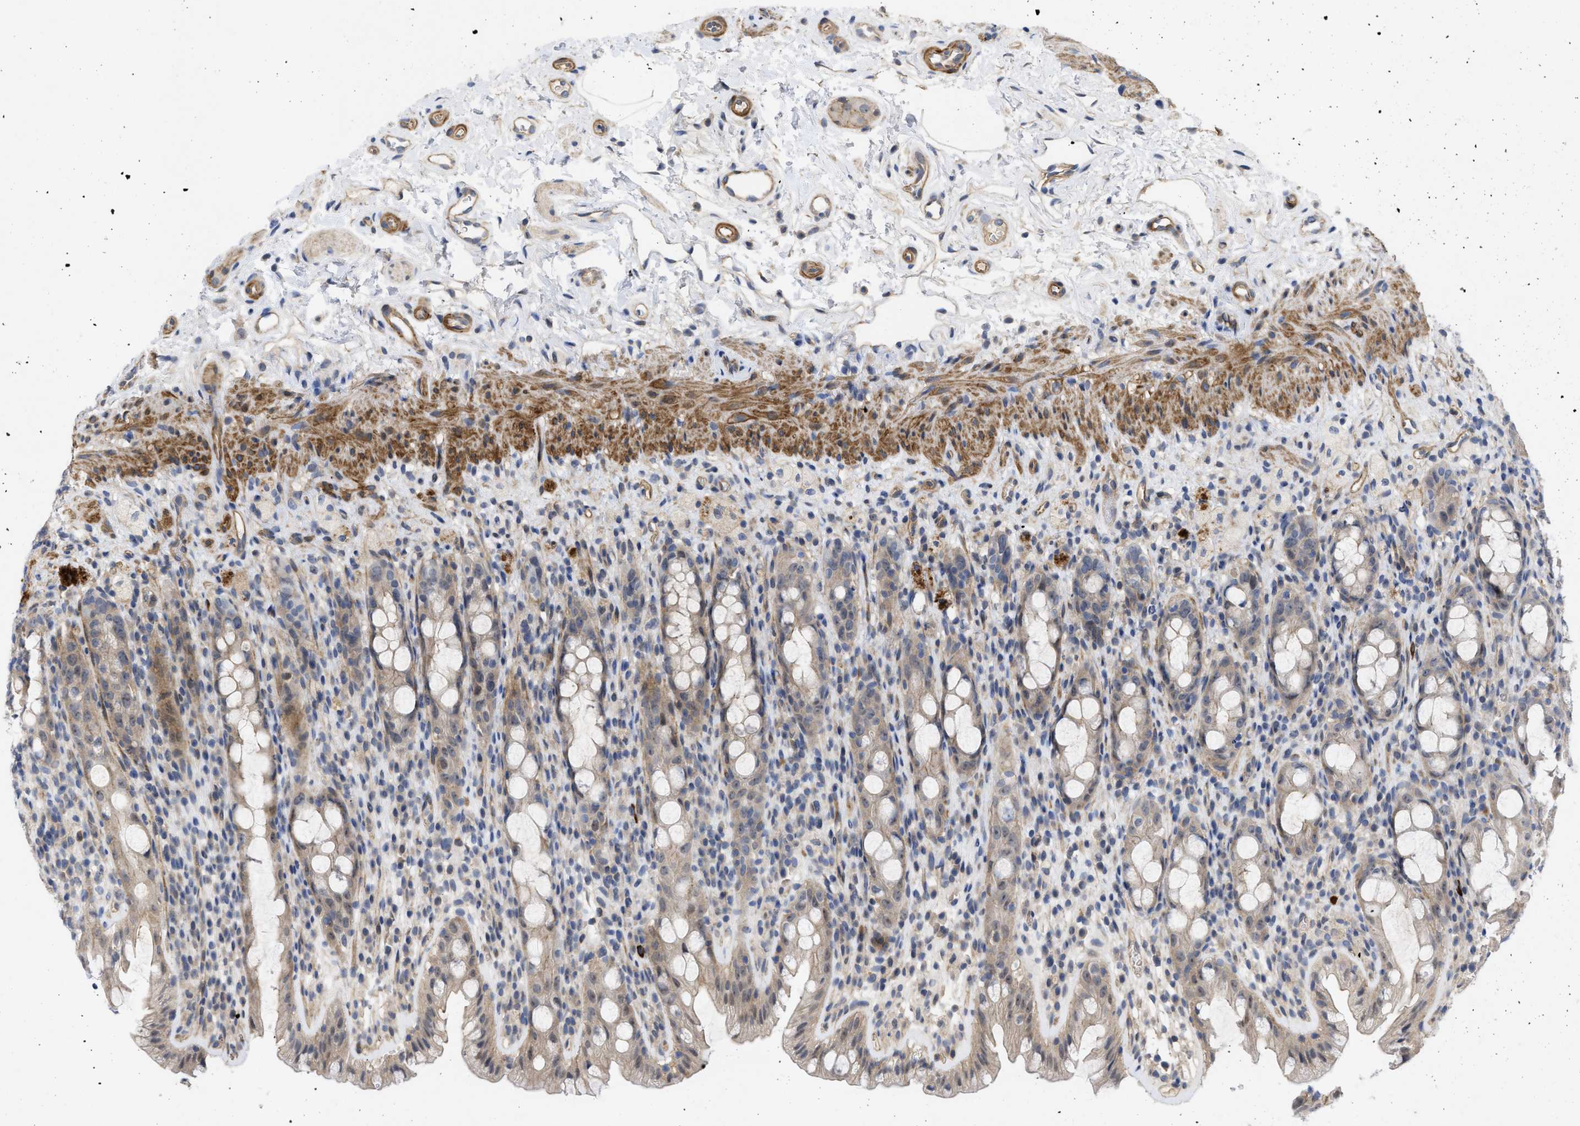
{"staining": {"intensity": "weak", "quantity": "25%-75%", "location": "cytoplasmic/membranous"}, "tissue": "rectum", "cell_type": "Glandular cells", "image_type": "normal", "snomed": [{"axis": "morphology", "description": "Normal tissue, NOS"}, {"axis": "topography", "description": "Rectum"}], "caption": "The immunohistochemical stain labels weak cytoplasmic/membranous expression in glandular cells of normal rectum. Nuclei are stained in blue.", "gene": "ARHGEF26", "patient": {"sex": "male", "age": 44}}